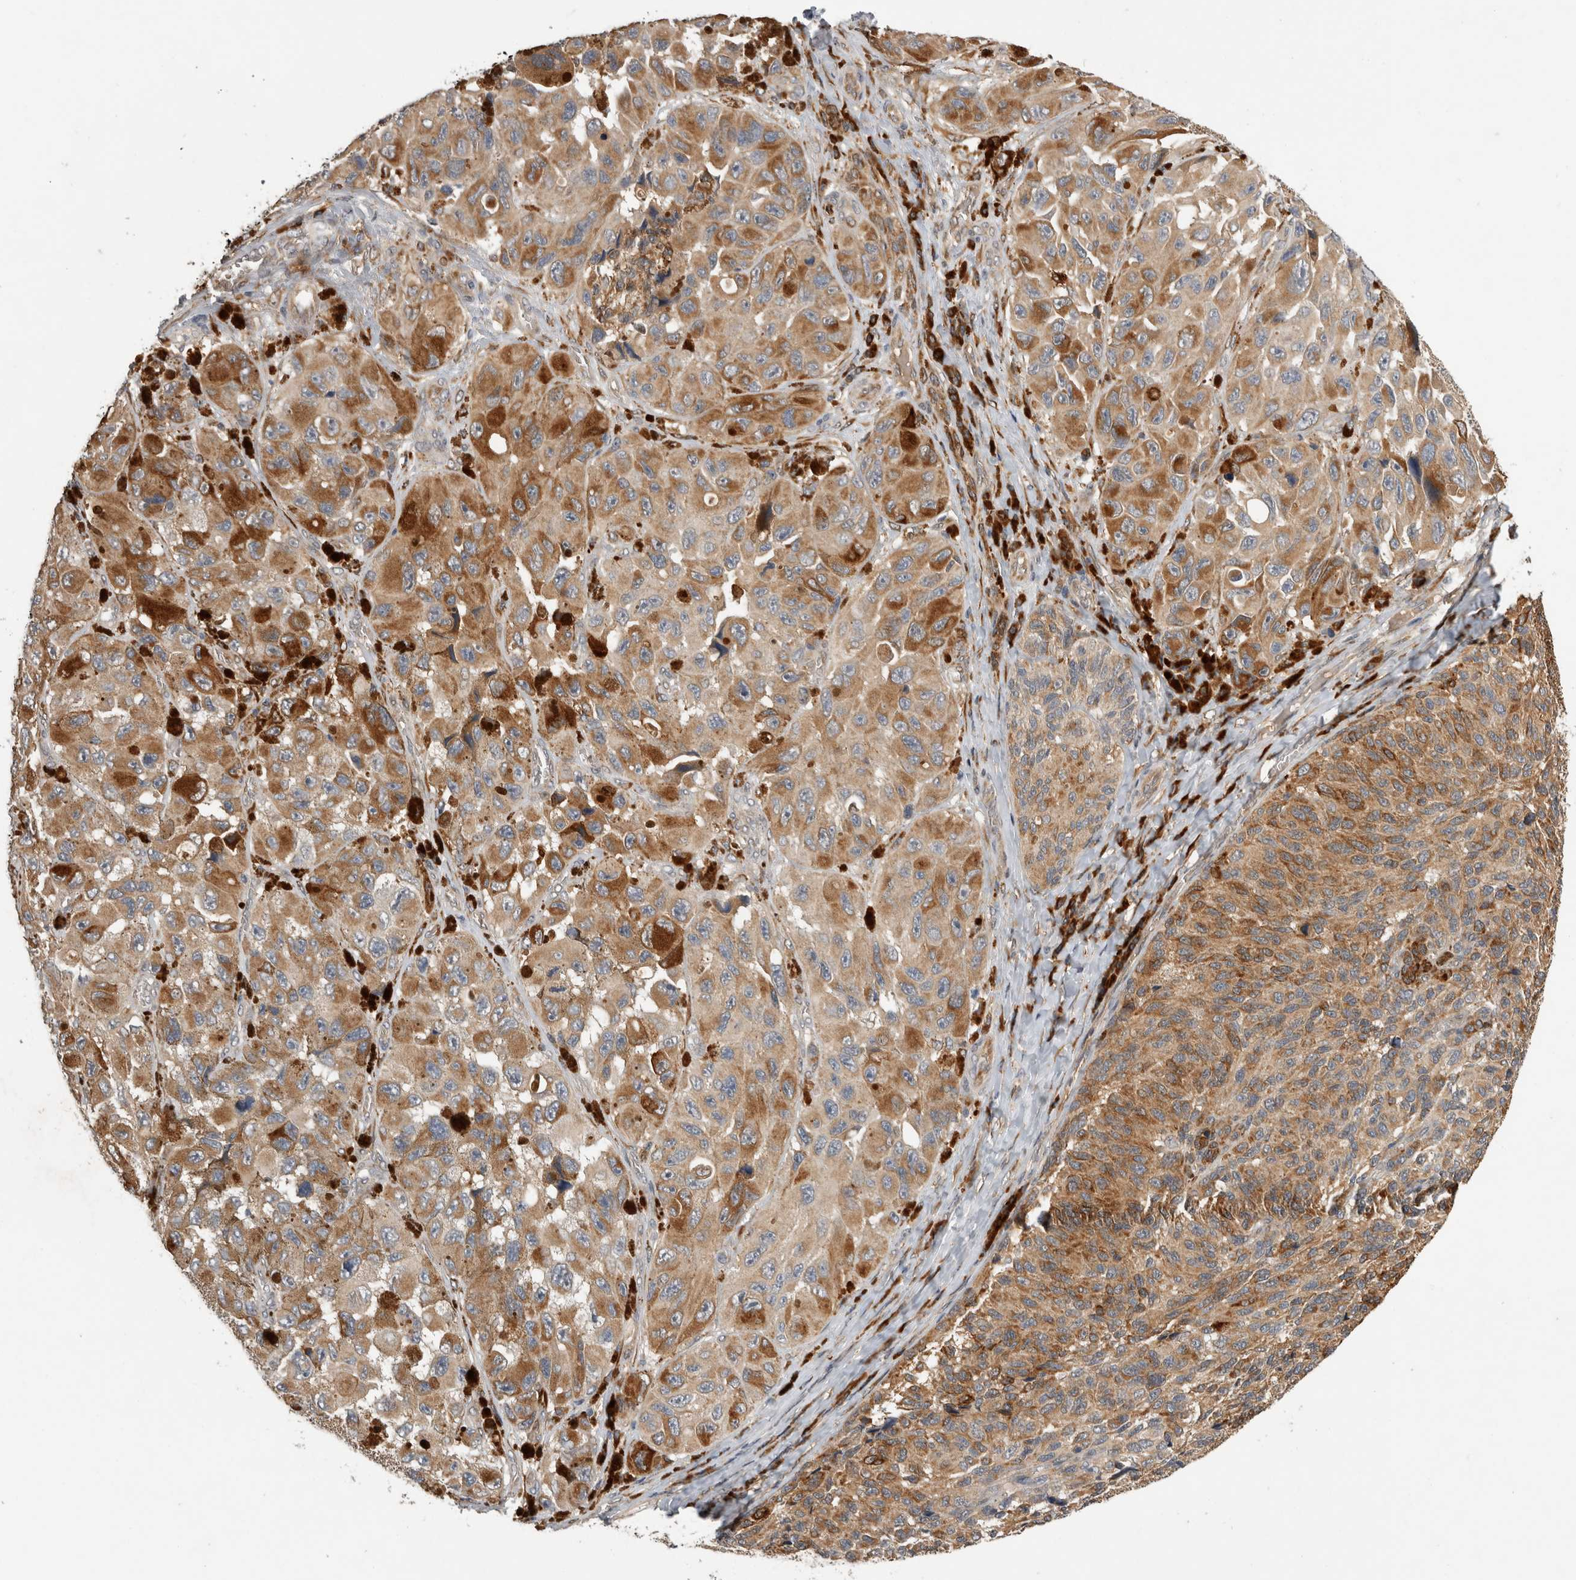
{"staining": {"intensity": "moderate", "quantity": ">75%", "location": "cytoplasmic/membranous"}, "tissue": "melanoma", "cell_type": "Tumor cells", "image_type": "cancer", "snomed": [{"axis": "morphology", "description": "Malignant melanoma, NOS"}, {"axis": "topography", "description": "Skin"}], "caption": "A medium amount of moderate cytoplasmic/membranous staining is present in approximately >75% of tumor cells in malignant melanoma tissue. (DAB (3,3'-diaminobenzidine) = brown stain, brightfield microscopy at high magnification).", "gene": "APOL2", "patient": {"sex": "female", "age": 73}}